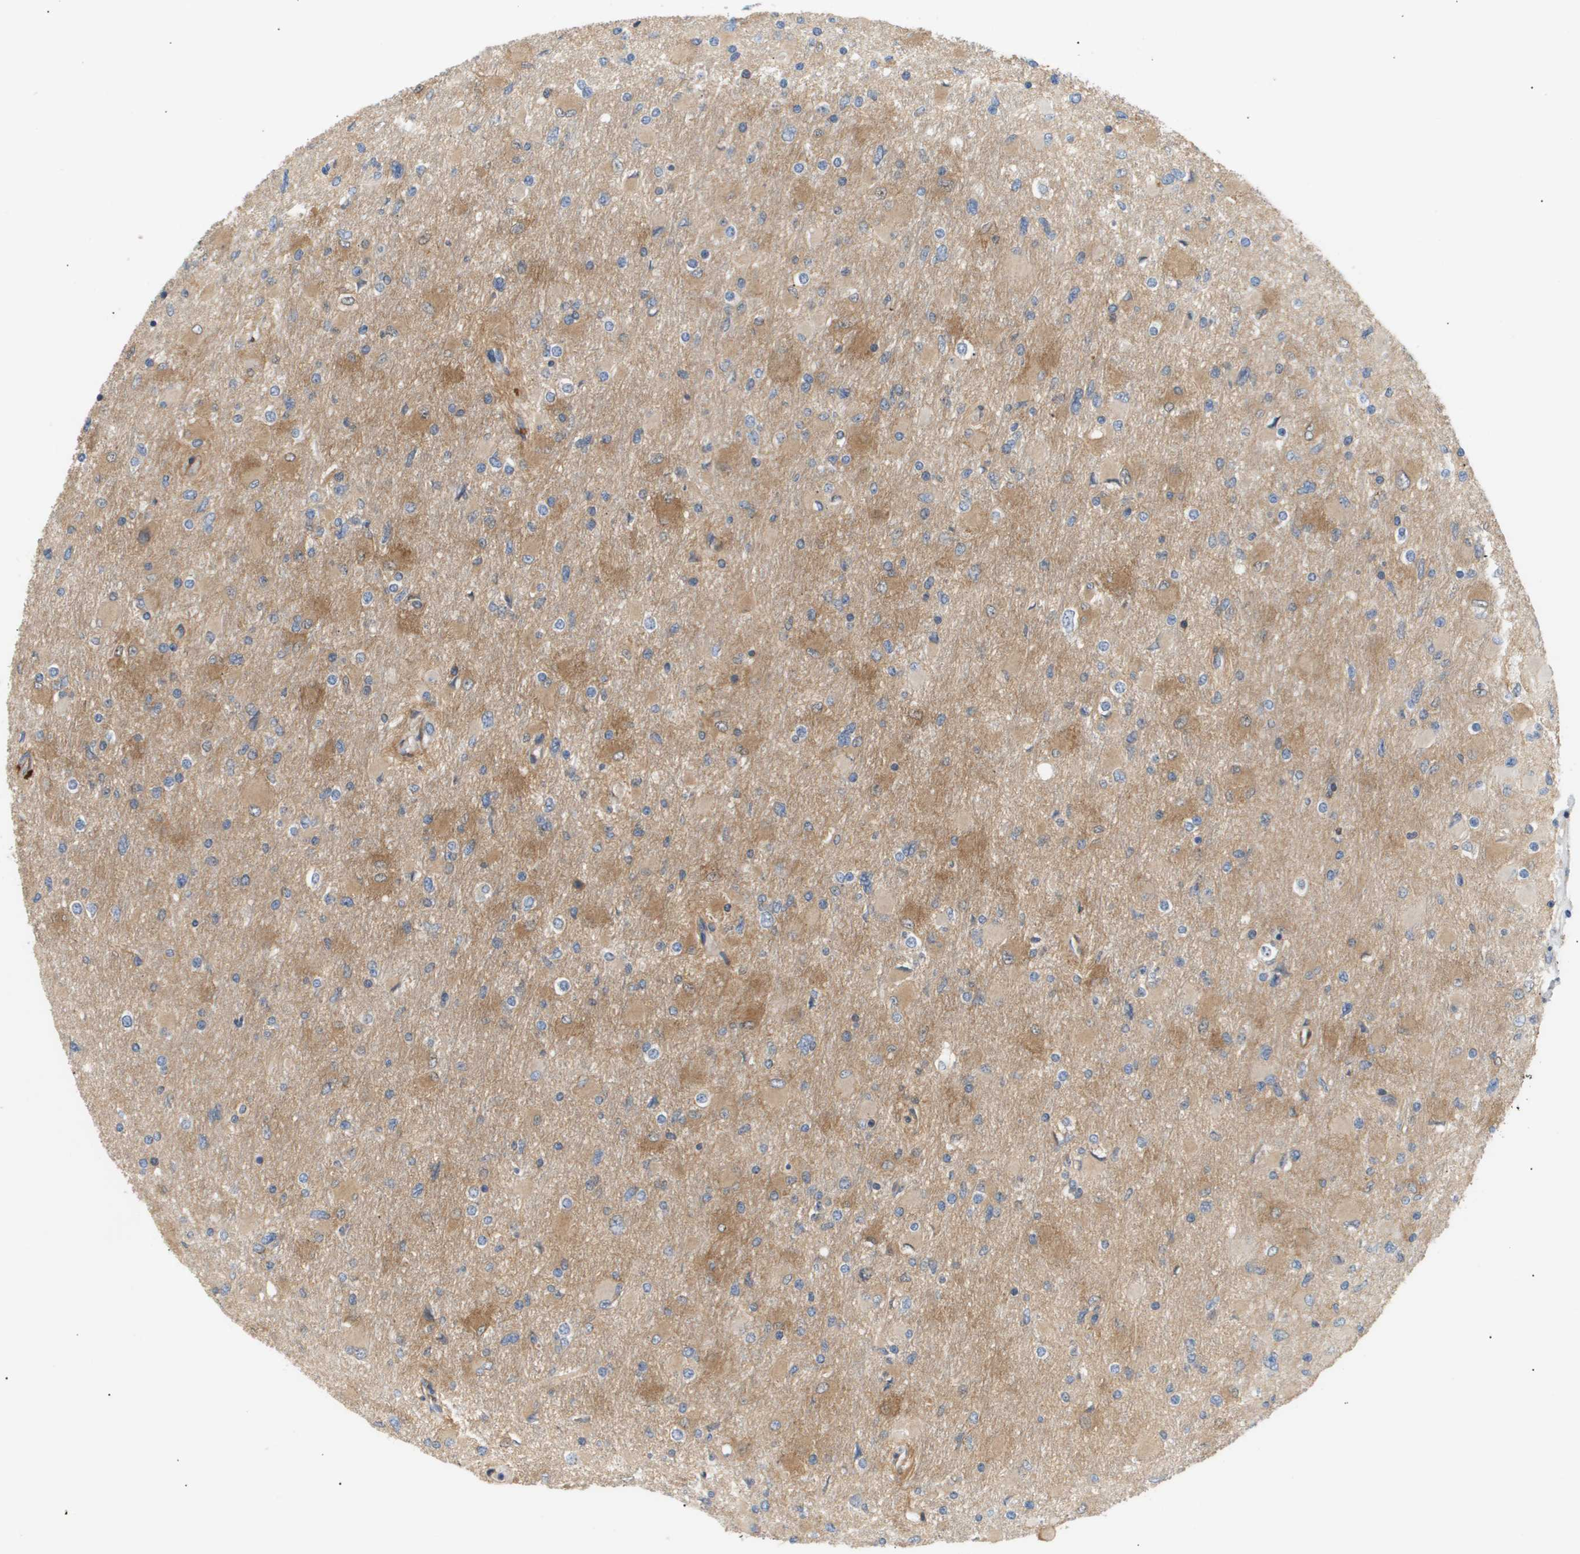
{"staining": {"intensity": "moderate", "quantity": "<25%", "location": "cytoplasmic/membranous"}, "tissue": "glioma", "cell_type": "Tumor cells", "image_type": "cancer", "snomed": [{"axis": "morphology", "description": "Glioma, malignant, High grade"}, {"axis": "topography", "description": "Cerebral cortex"}], "caption": "This is a photomicrograph of immunohistochemistry staining of high-grade glioma (malignant), which shows moderate positivity in the cytoplasmic/membranous of tumor cells.", "gene": "CORO2B", "patient": {"sex": "female", "age": 36}}